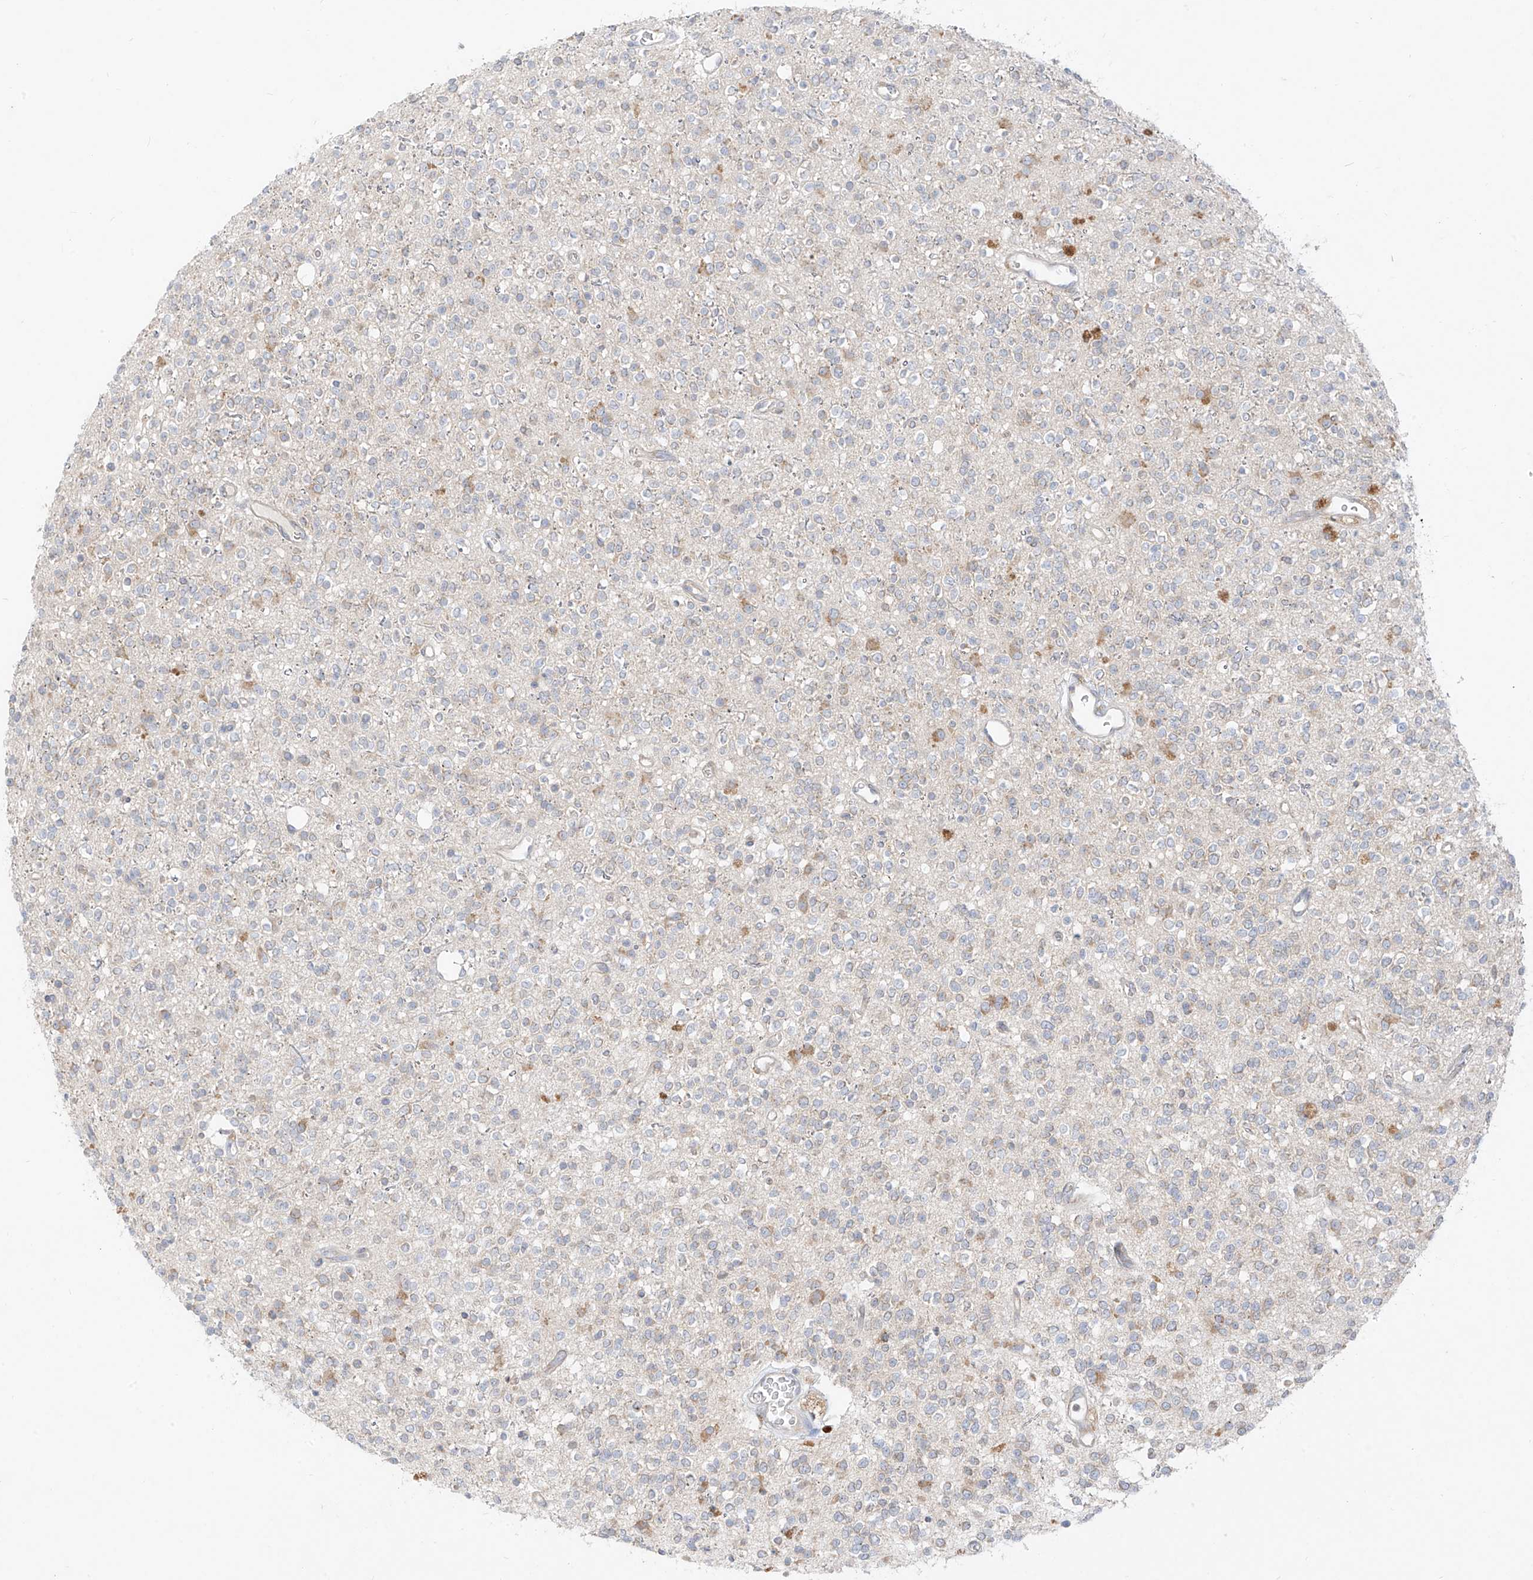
{"staining": {"intensity": "weak", "quantity": "<25%", "location": "cytoplasmic/membranous"}, "tissue": "glioma", "cell_type": "Tumor cells", "image_type": "cancer", "snomed": [{"axis": "morphology", "description": "Glioma, malignant, High grade"}, {"axis": "topography", "description": "Brain"}], "caption": "Immunohistochemistry of human glioma displays no expression in tumor cells.", "gene": "STT3A", "patient": {"sex": "male", "age": 34}}